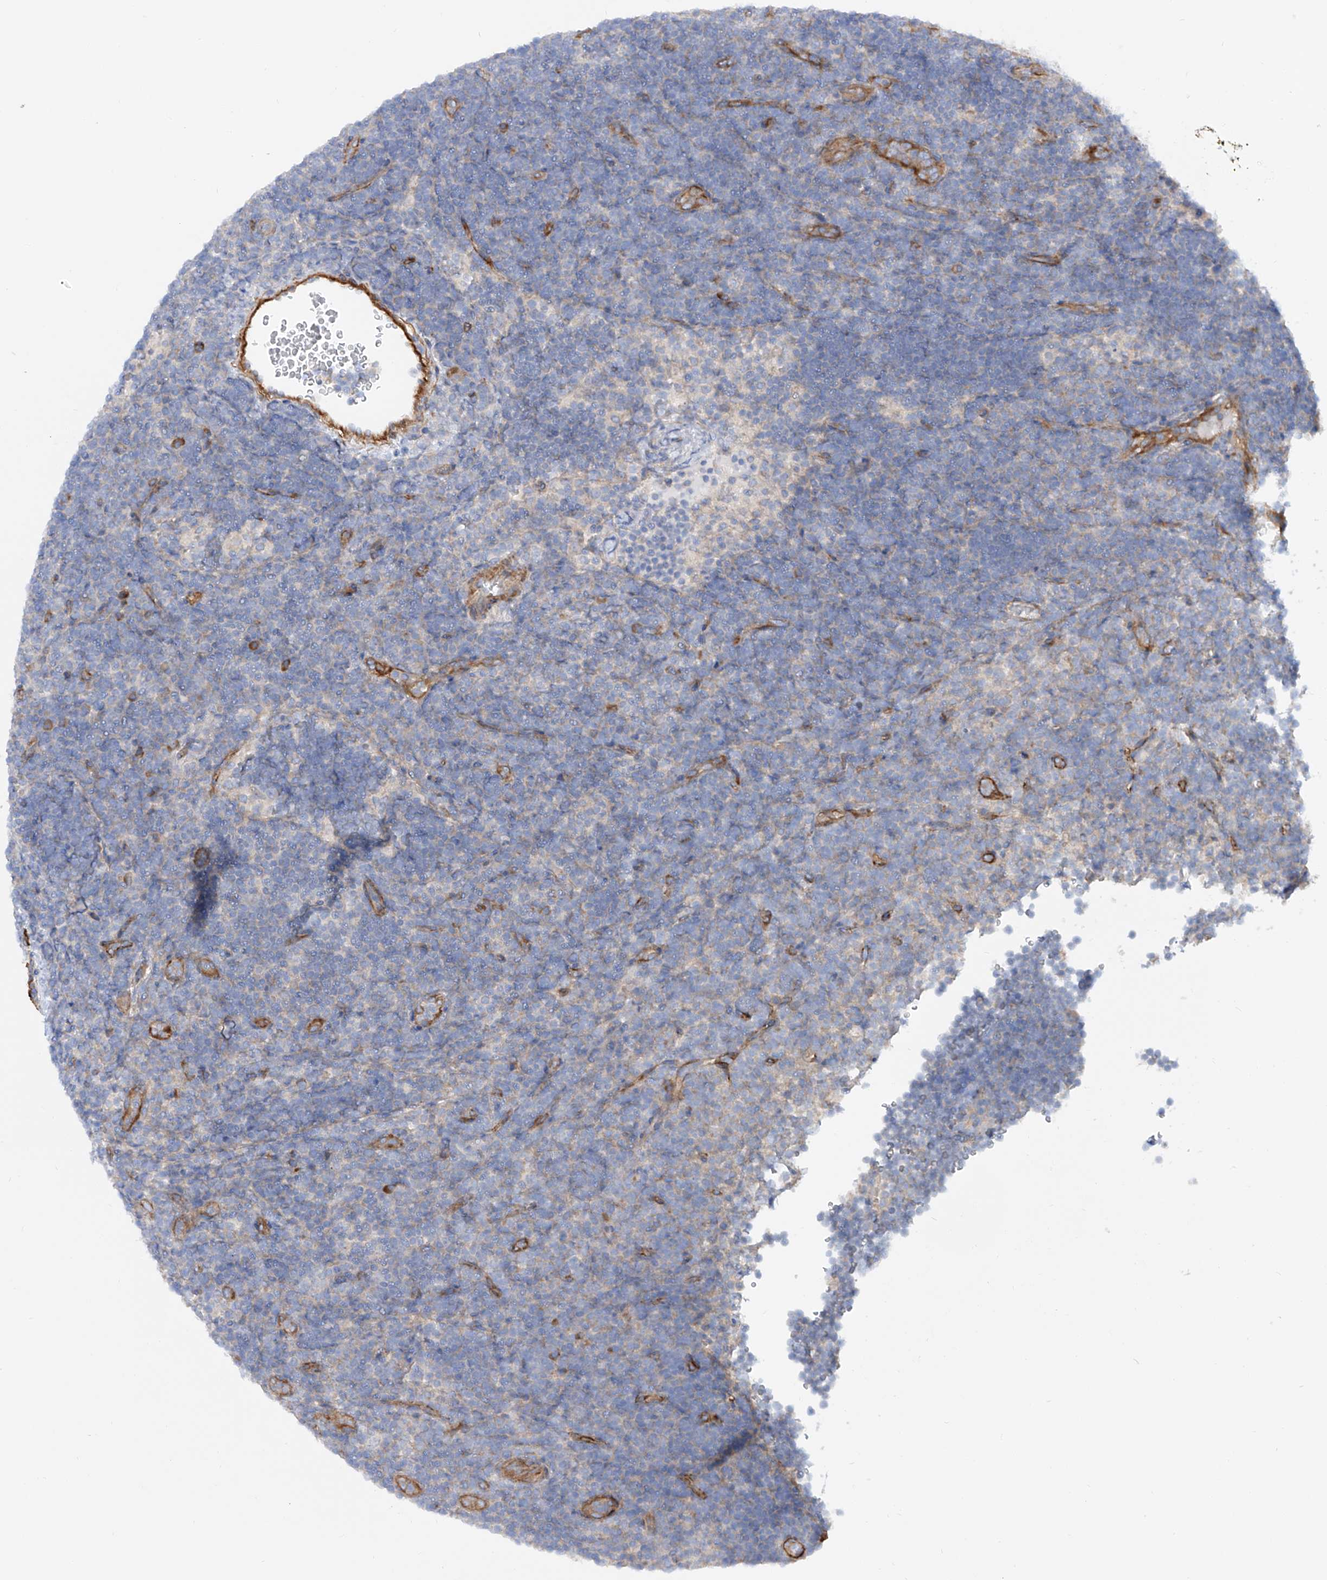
{"staining": {"intensity": "negative", "quantity": "none", "location": "none"}, "tissue": "lymphoma", "cell_type": "Tumor cells", "image_type": "cancer", "snomed": [{"axis": "morphology", "description": "Hodgkin's disease, NOS"}, {"axis": "topography", "description": "Lymph node"}], "caption": "An image of human lymphoma is negative for staining in tumor cells.", "gene": "LCA5", "patient": {"sex": "female", "age": 57}}